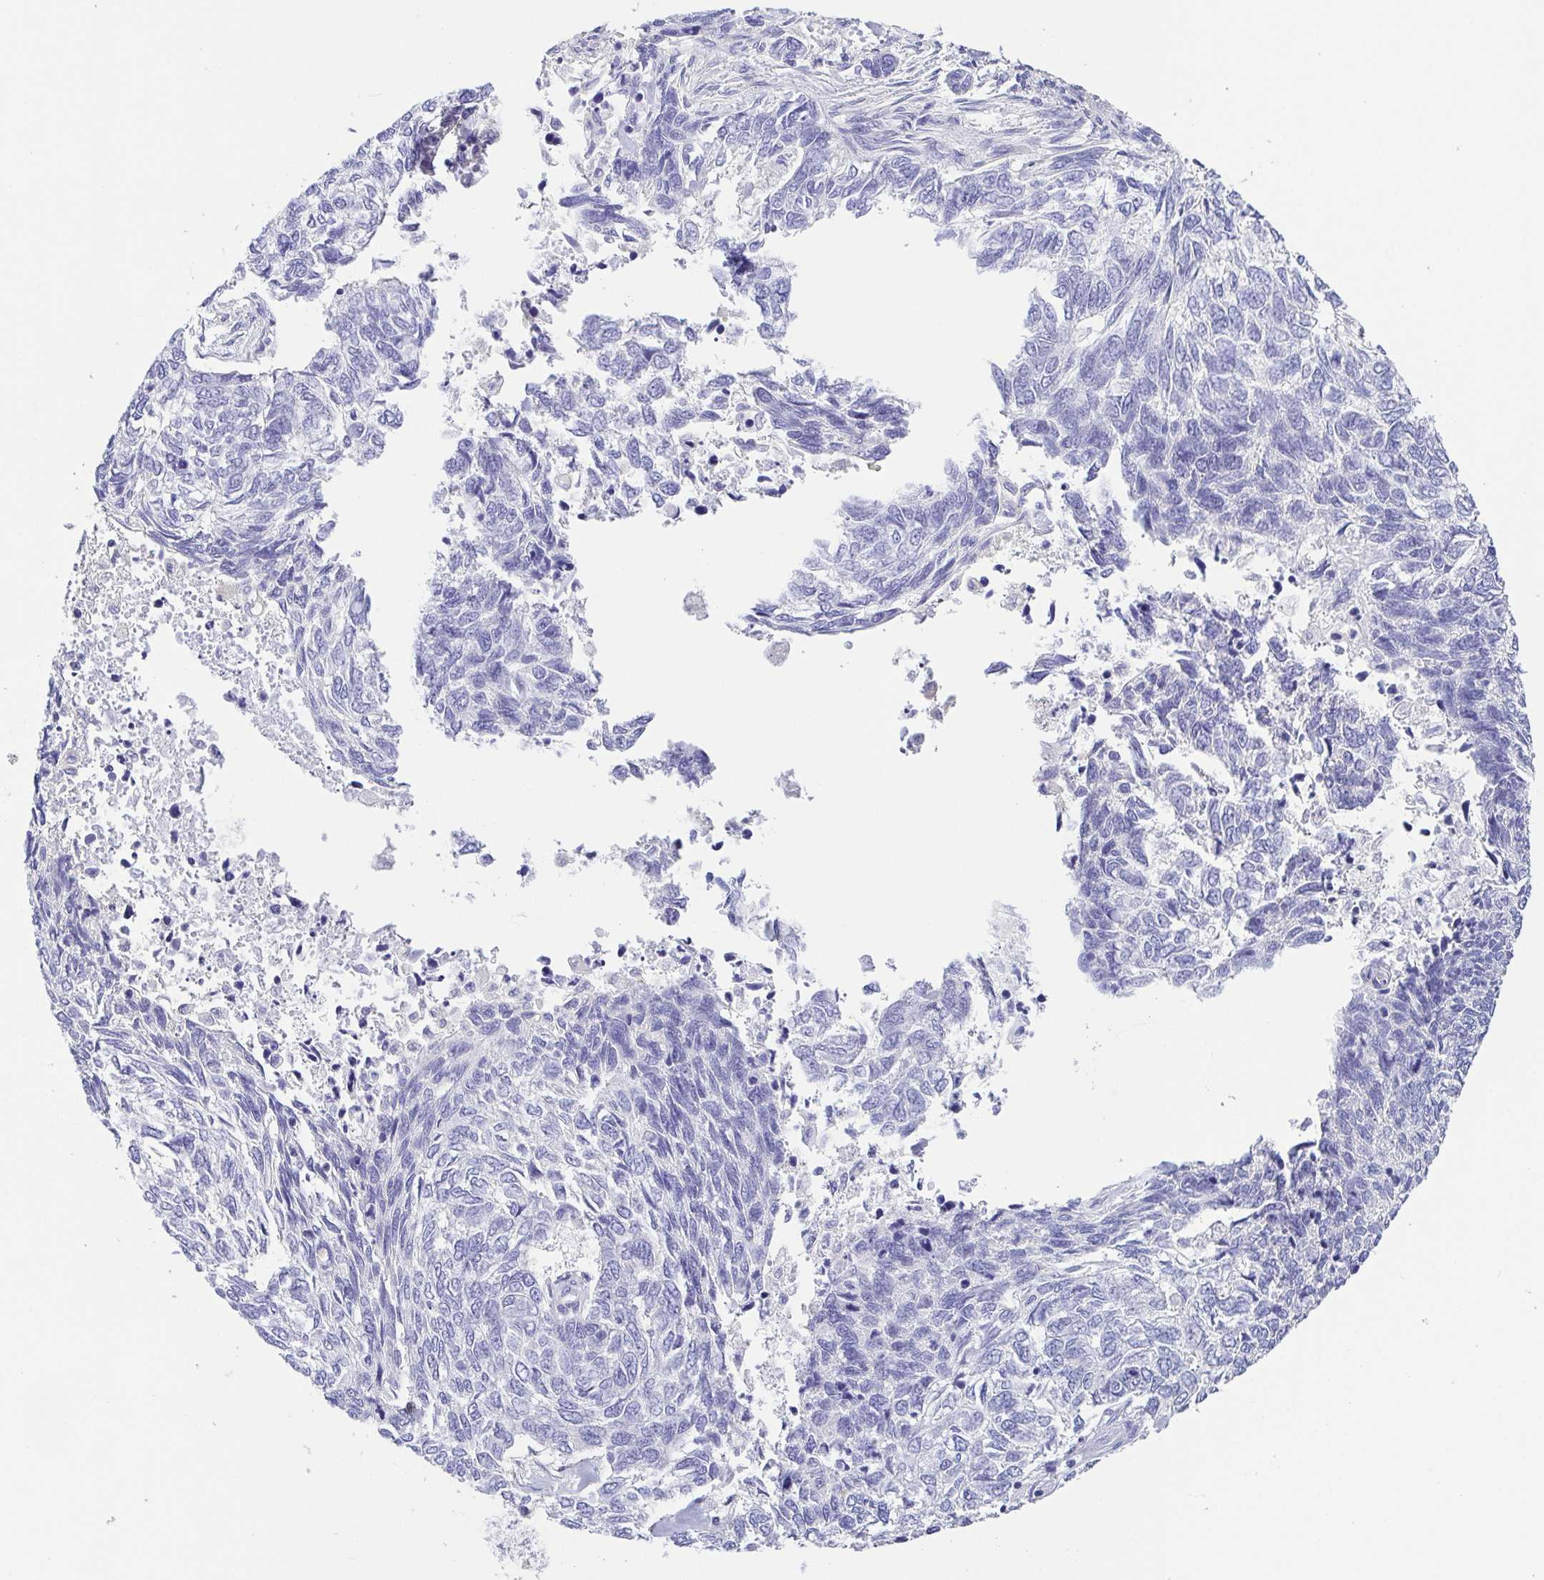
{"staining": {"intensity": "negative", "quantity": "none", "location": "none"}, "tissue": "skin cancer", "cell_type": "Tumor cells", "image_type": "cancer", "snomed": [{"axis": "morphology", "description": "Basal cell carcinoma"}, {"axis": "topography", "description": "Skin"}], "caption": "Skin cancer (basal cell carcinoma) stained for a protein using immunohistochemistry exhibits no staining tumor cells.", "gene": "PKDREJ", "patient": {"sex": "female", "age": 65}}